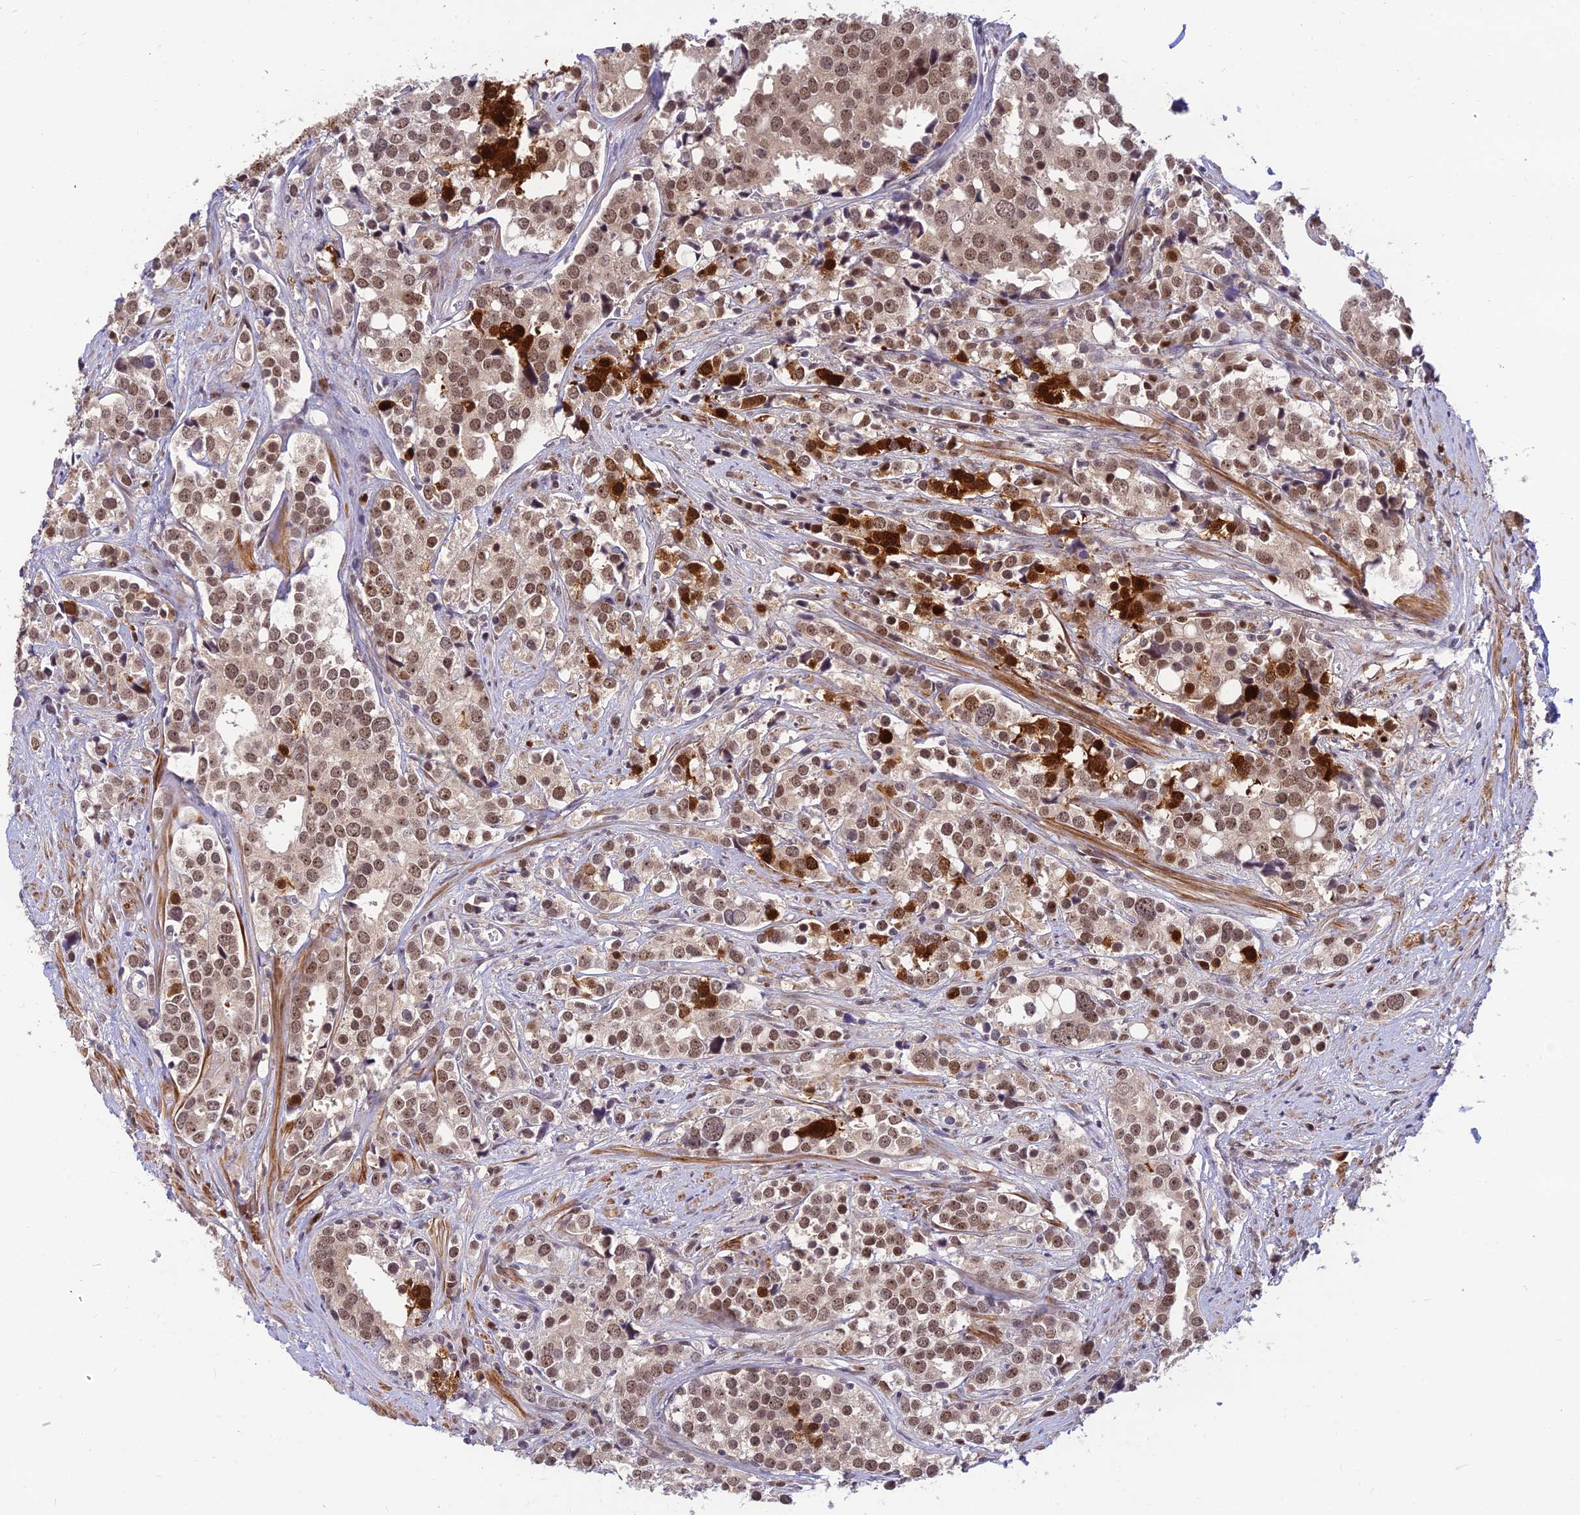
{"staining": {"intensity": "moderate", "quantity": ">75%", "location": "nuclear"}, "tissue": "prostate cancer", "cell_type": "Tumor cells", "image_type": "cancer", "snomed": [{"axis": "morphology", "description": "Adenocarcinoma, High grade"}, {"axis": "topography", "description": "Prostate"}], "caption": "An IHC photomicrograph of tumor tissue is shown. Protein staining in brown highlights moderate nuclear positivity in prostate cancer (adenocarcinoma (high-grade)) within tumor cells. The staining was performed using DAB to visualize the protein expression in brown, while the nuclei were stained in blue with hematoxylin (Magnification: 20x).", "gene": "ASPDH", "patient": {"sex": "male", "age": 71}}